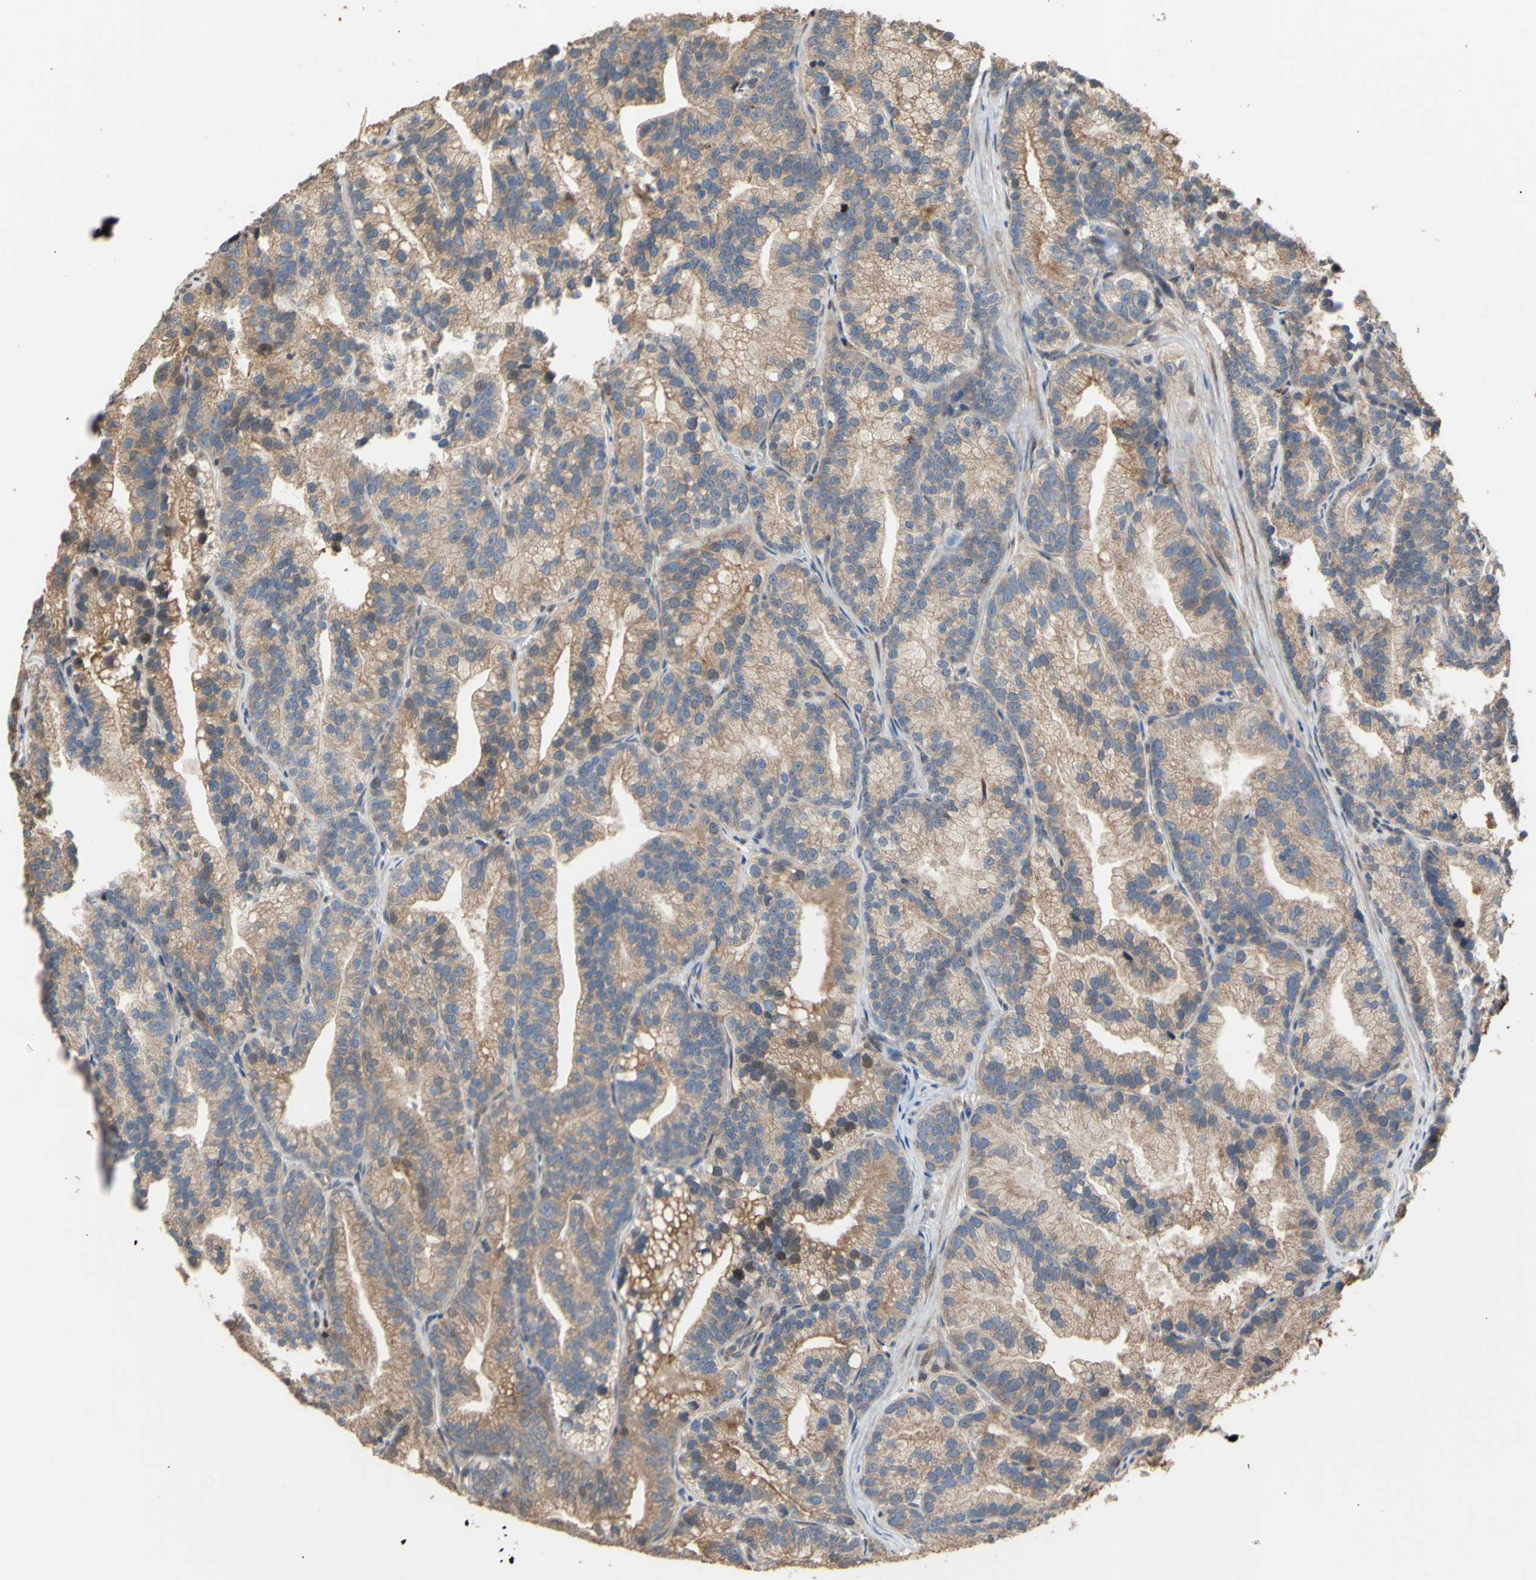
{"staining": {"intensity": "moderate", "quantity": ">75%", "location": "cytoplasmic/membranous"}, "tissue": "prostate cancer", "cell_type": "Tumor cells", "image_type": "cancer", "snomed": [{"axis": "morphology", "description": "Adenocarcinoma, Low grade"}, {"axis": "topography", "description": "Prostate"}], "caption": "Prostate low-grade adenocarcinoma stained for a protein (brown) reveals moderate cytoplasmic/membranous positive staining in approximately >75% of tumor cells.", "gene": "NECTIN3", "patient": {"sex": "male", "age": 89}}